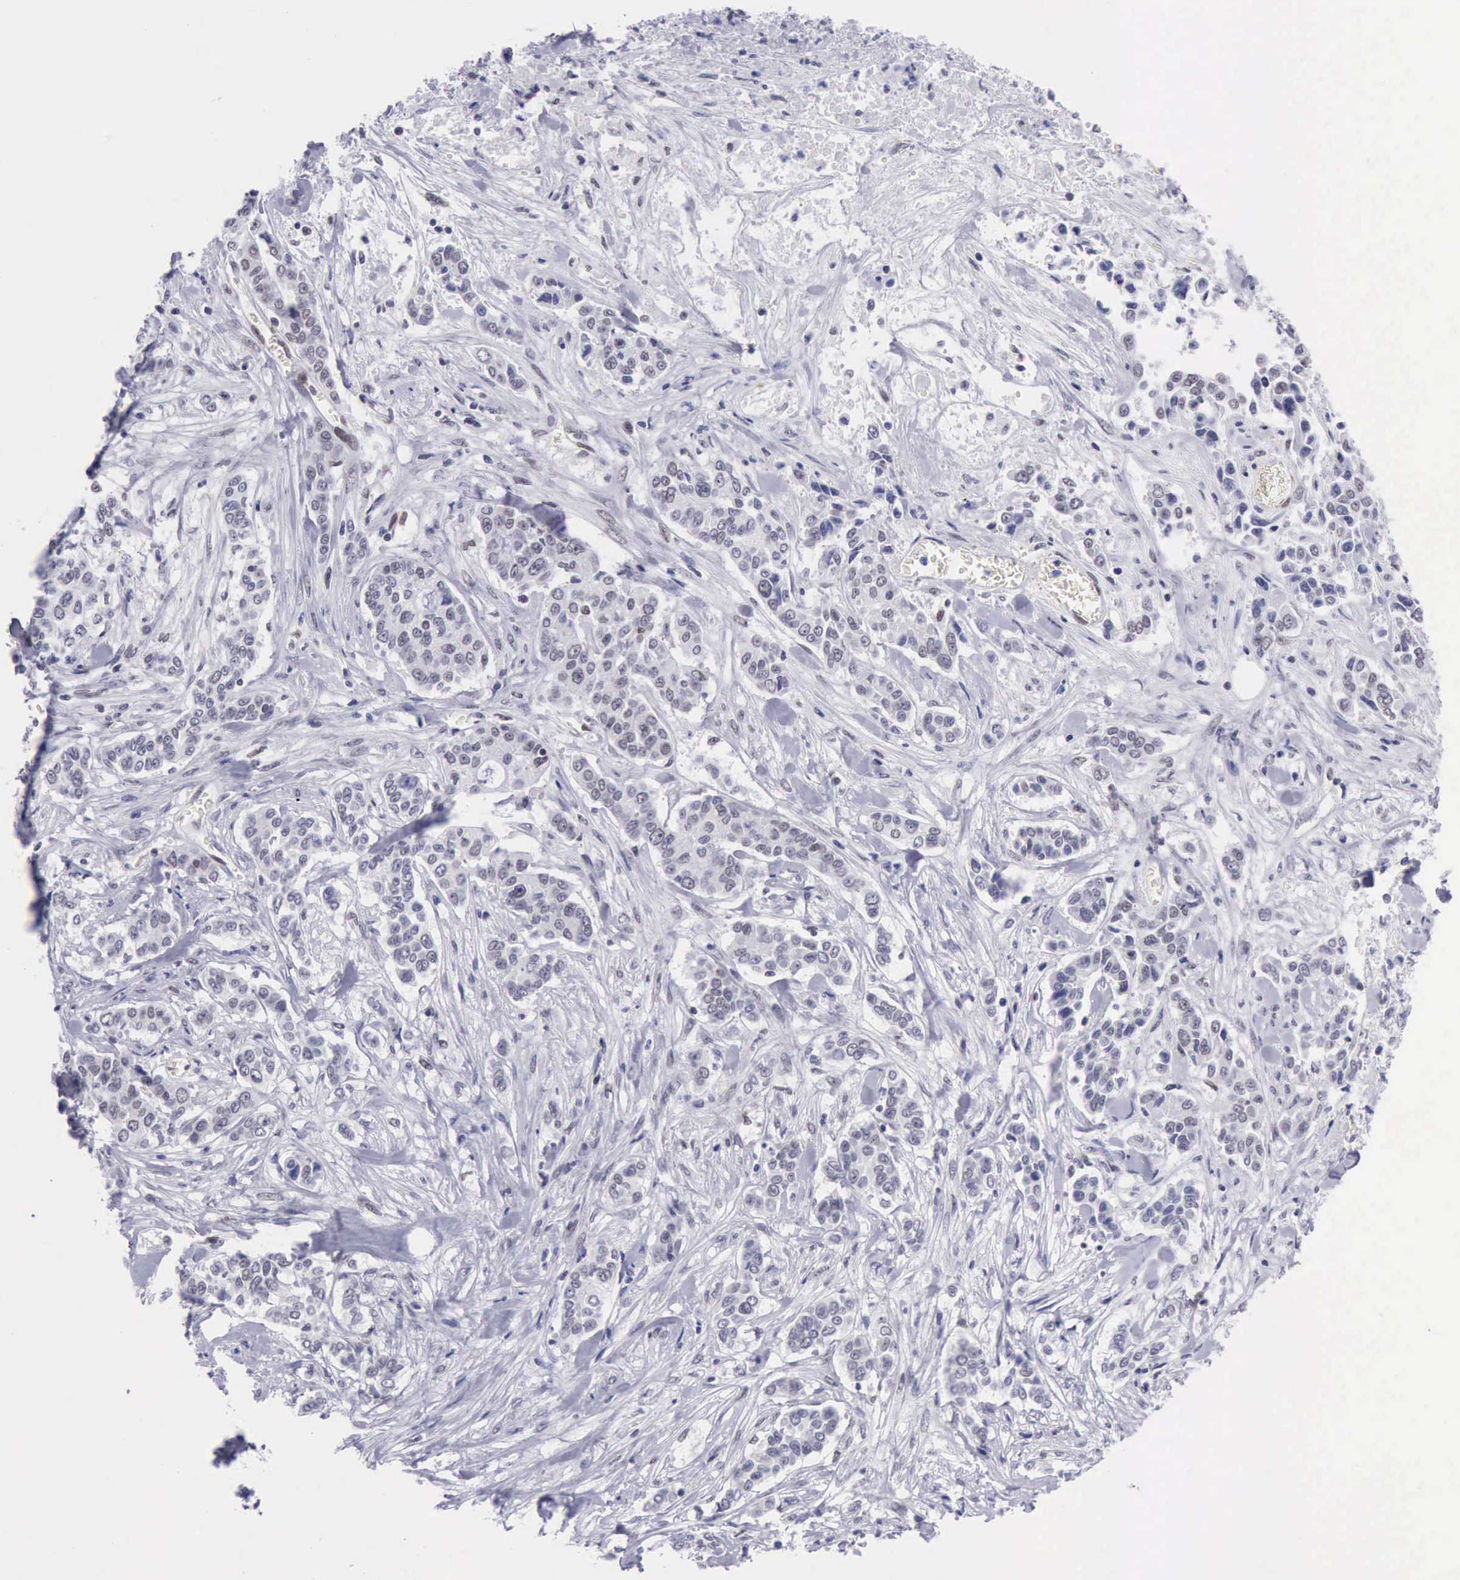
{"staining": {"intensity": "weak", "quantity": "<25%", "location": "nuclear"}, "tissue": "pancreatic cancer", "cell_type": "Tumor cells", "image_type": "cancer", "snomed": [{"axis": "morphology", "description": "Adenocarcinoma, NOS"}, {"axis": "topography", "description": "Pancreas"}], "caption": "DAB immunohistochemical staining of adenocarcinoma (pancreatic) displays no significant positivity in tumor cells. The staining was performed using DAB to visualize the protein expression in brown, while the nuclei were stained in blue with hematoxylin (Magnification: 20x).", "gene": "ERCC4", "patient": {"sex": "female", "age": 52}}